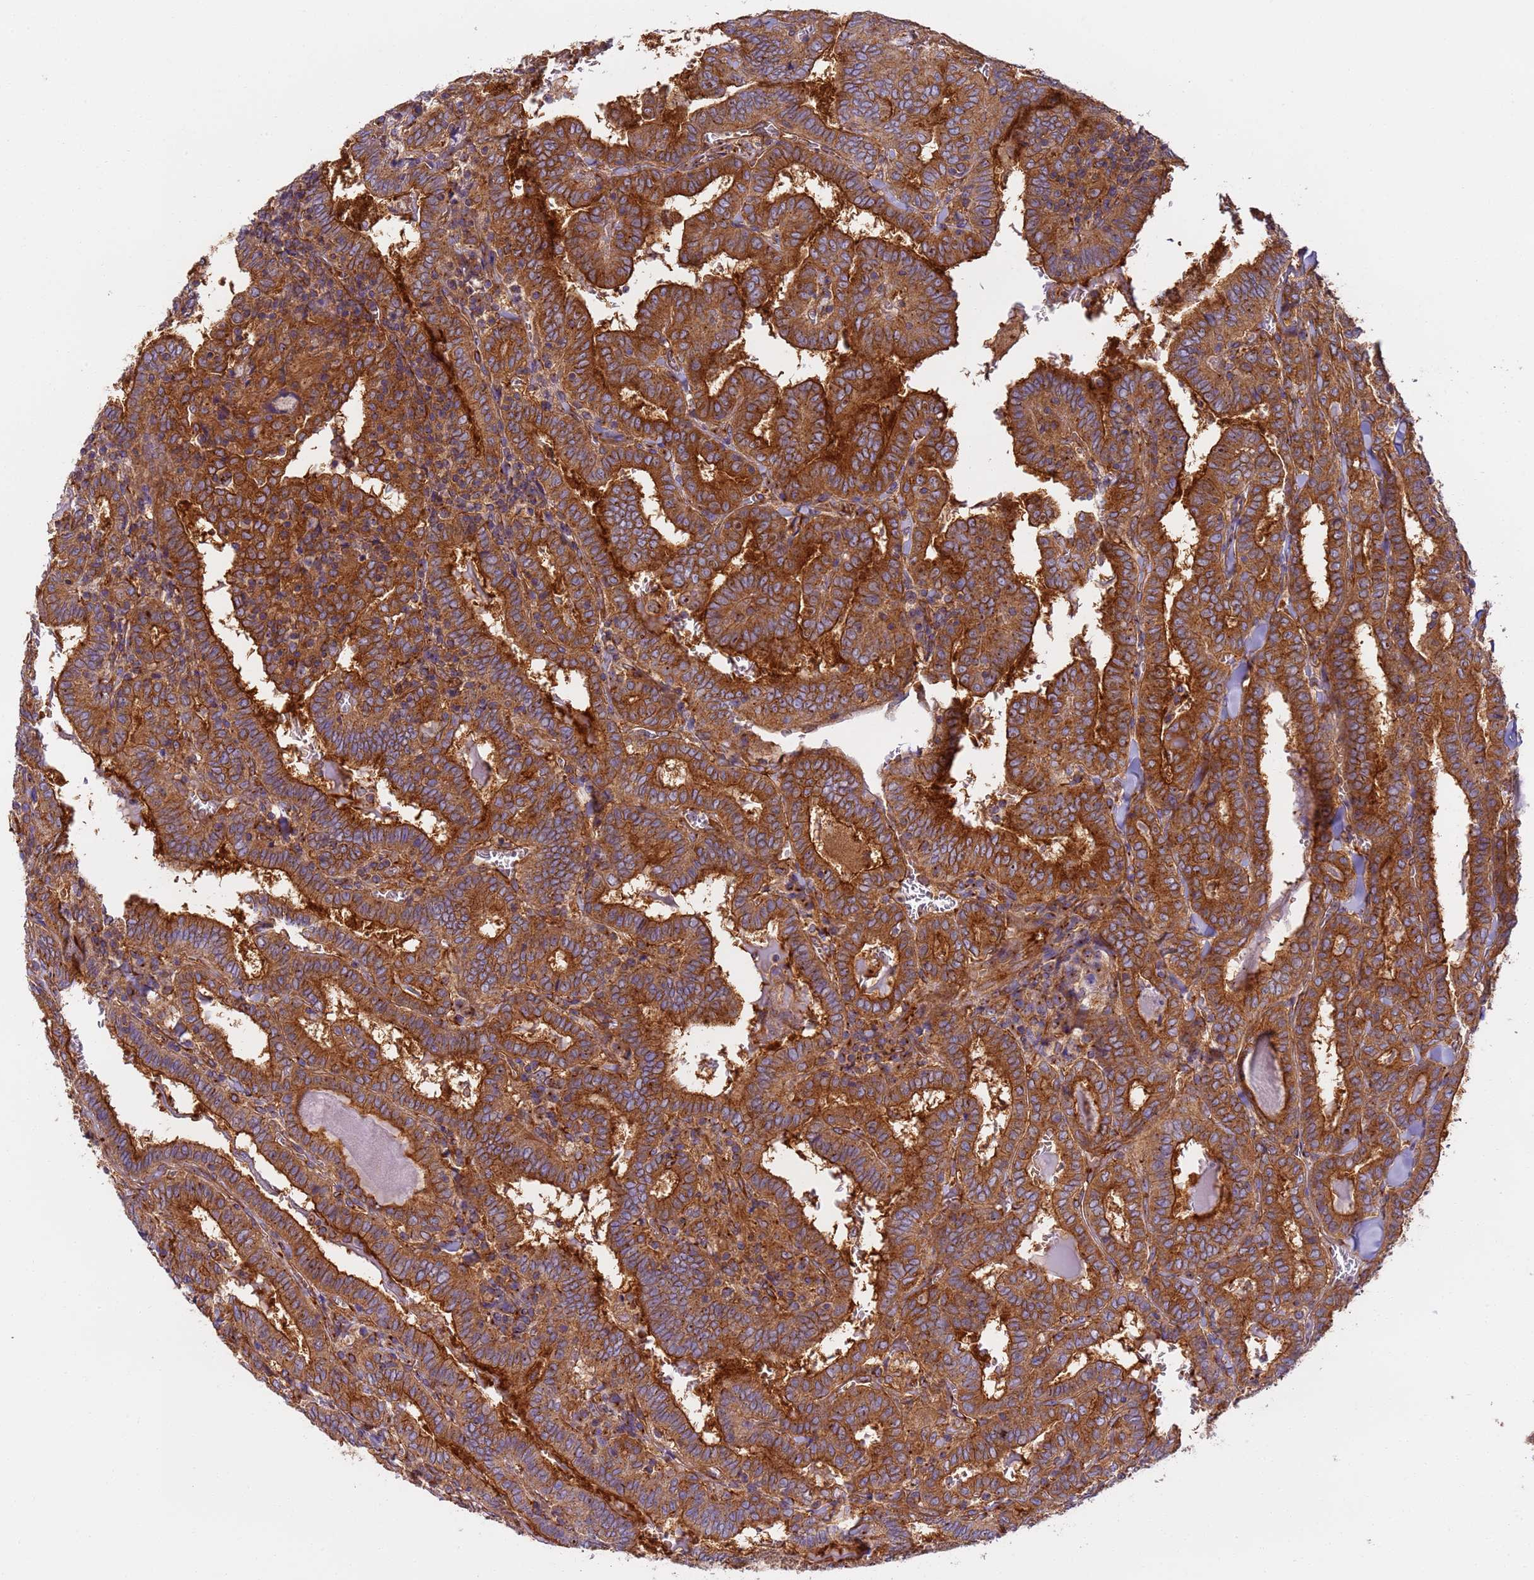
{"staining": {"intensity": "strong", "quantity": ">75%", "location": "cytoplasmic/membranous"}, "tissue": "thyroid cancer", "cell_type": "Tumor cells", "image_type": "cancer", "snomed": [{"axis": "morphology", "description": "Papillary adenocarcinoma, NOS"}, {"axis": "topography", "description": "Thyroid gland"}], "caption": "Protein staining displays strong cytoplasmic/membranous positivity in about >75% of tumor cells in thyroid papillary adenocarcinoma.", "gene": "DYNC1I2", "patient": {"sex": "female", "age": 72}}